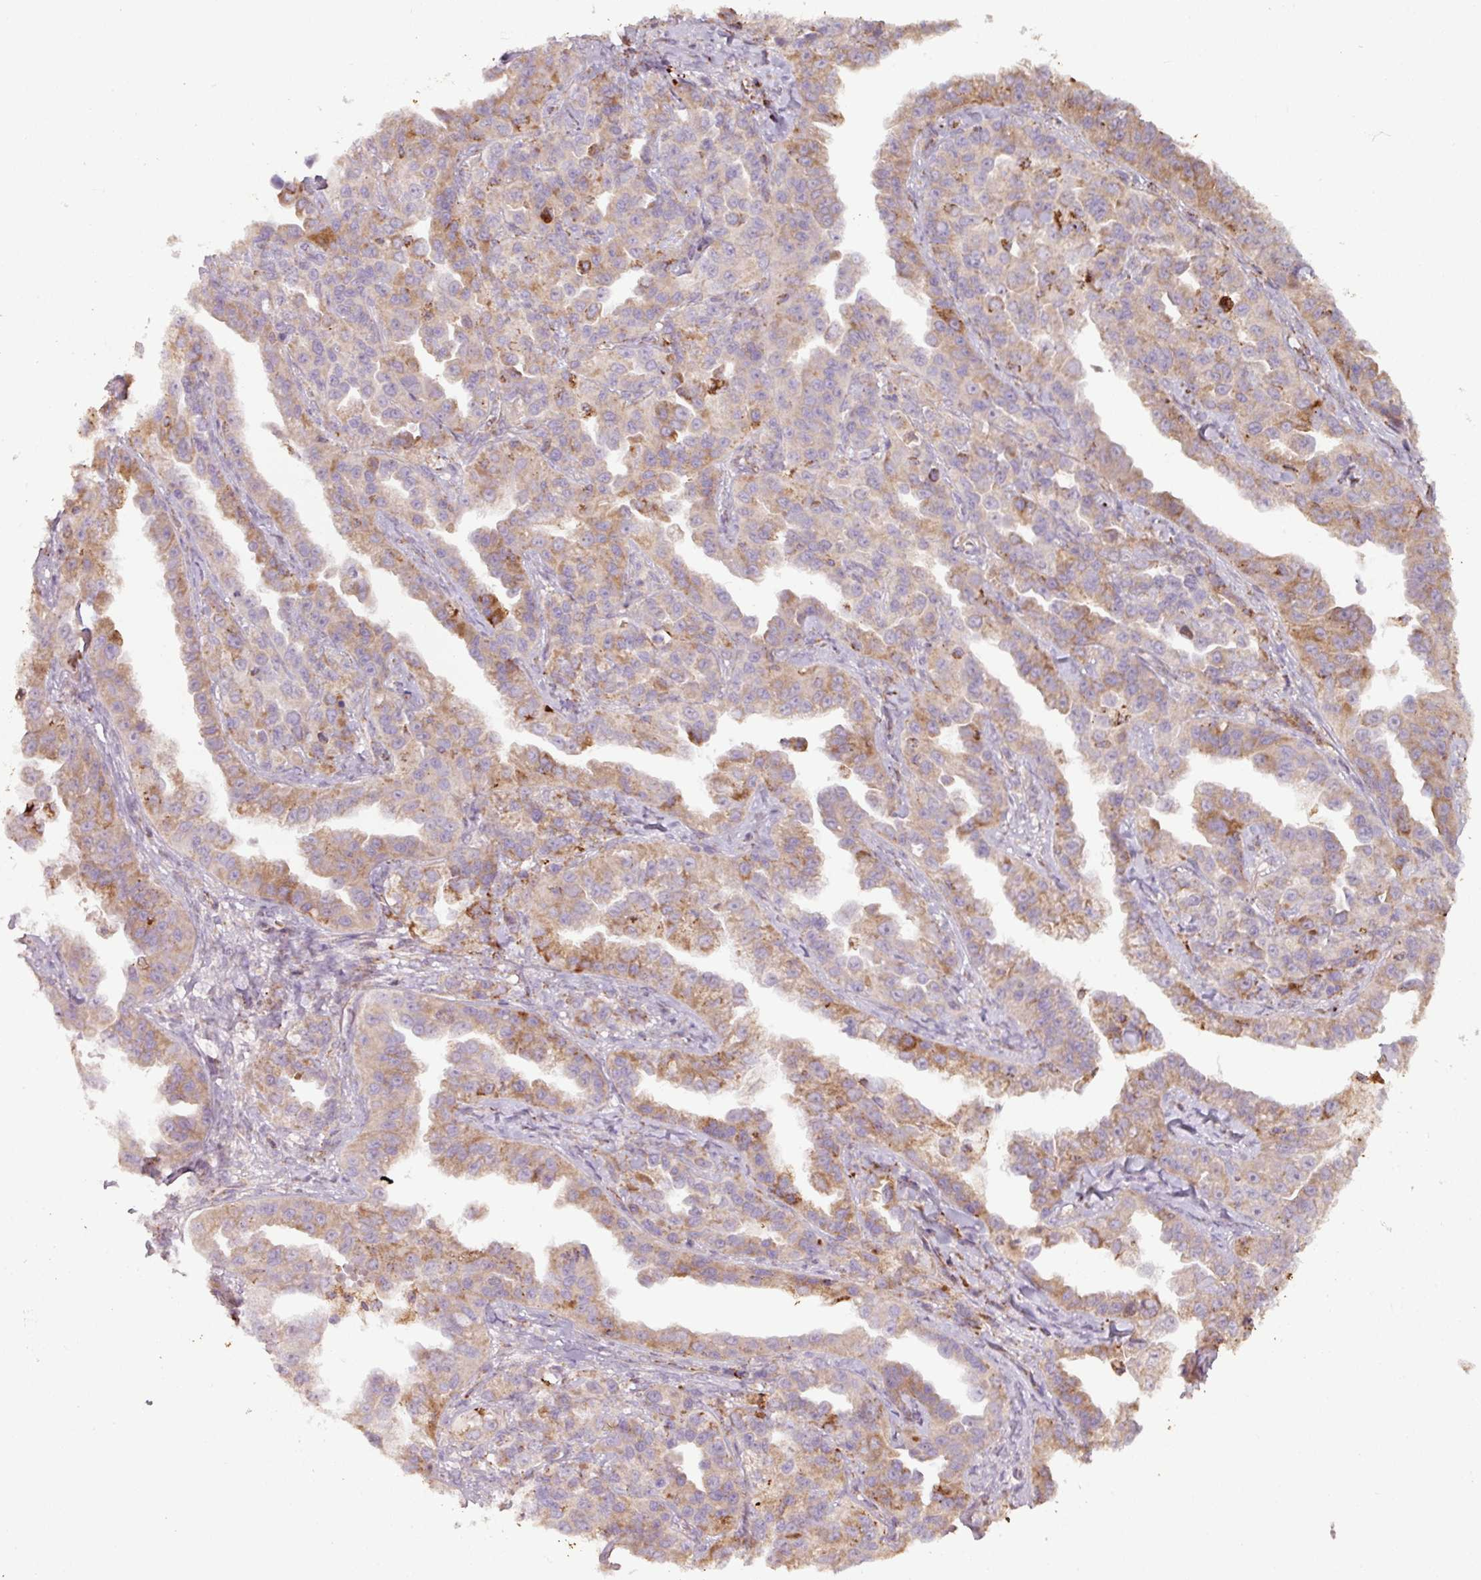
{"staining": {"intensity": "moderate", "quantity": "25%-75%", "location": "cytoplasmic/membranous"}, "tissue": "ovarian cancer", "cell_type": "Tumor cells", "image_type": "cancer", "snomed": [{"axis": "morphology", "description": "Cystadenocarcinoma, serous, NOS"}, {"axis": "topography", "description": "Ovary"}], "caption": "This is an image of immunohistochemistry staining of ovarian serous cystadenocarcinoma, which shows moderate positivity in the cytoplasmic/membranous of tumor cells.", "gene": "SQOR", "patient": {"sex": "female", "age": 75}}